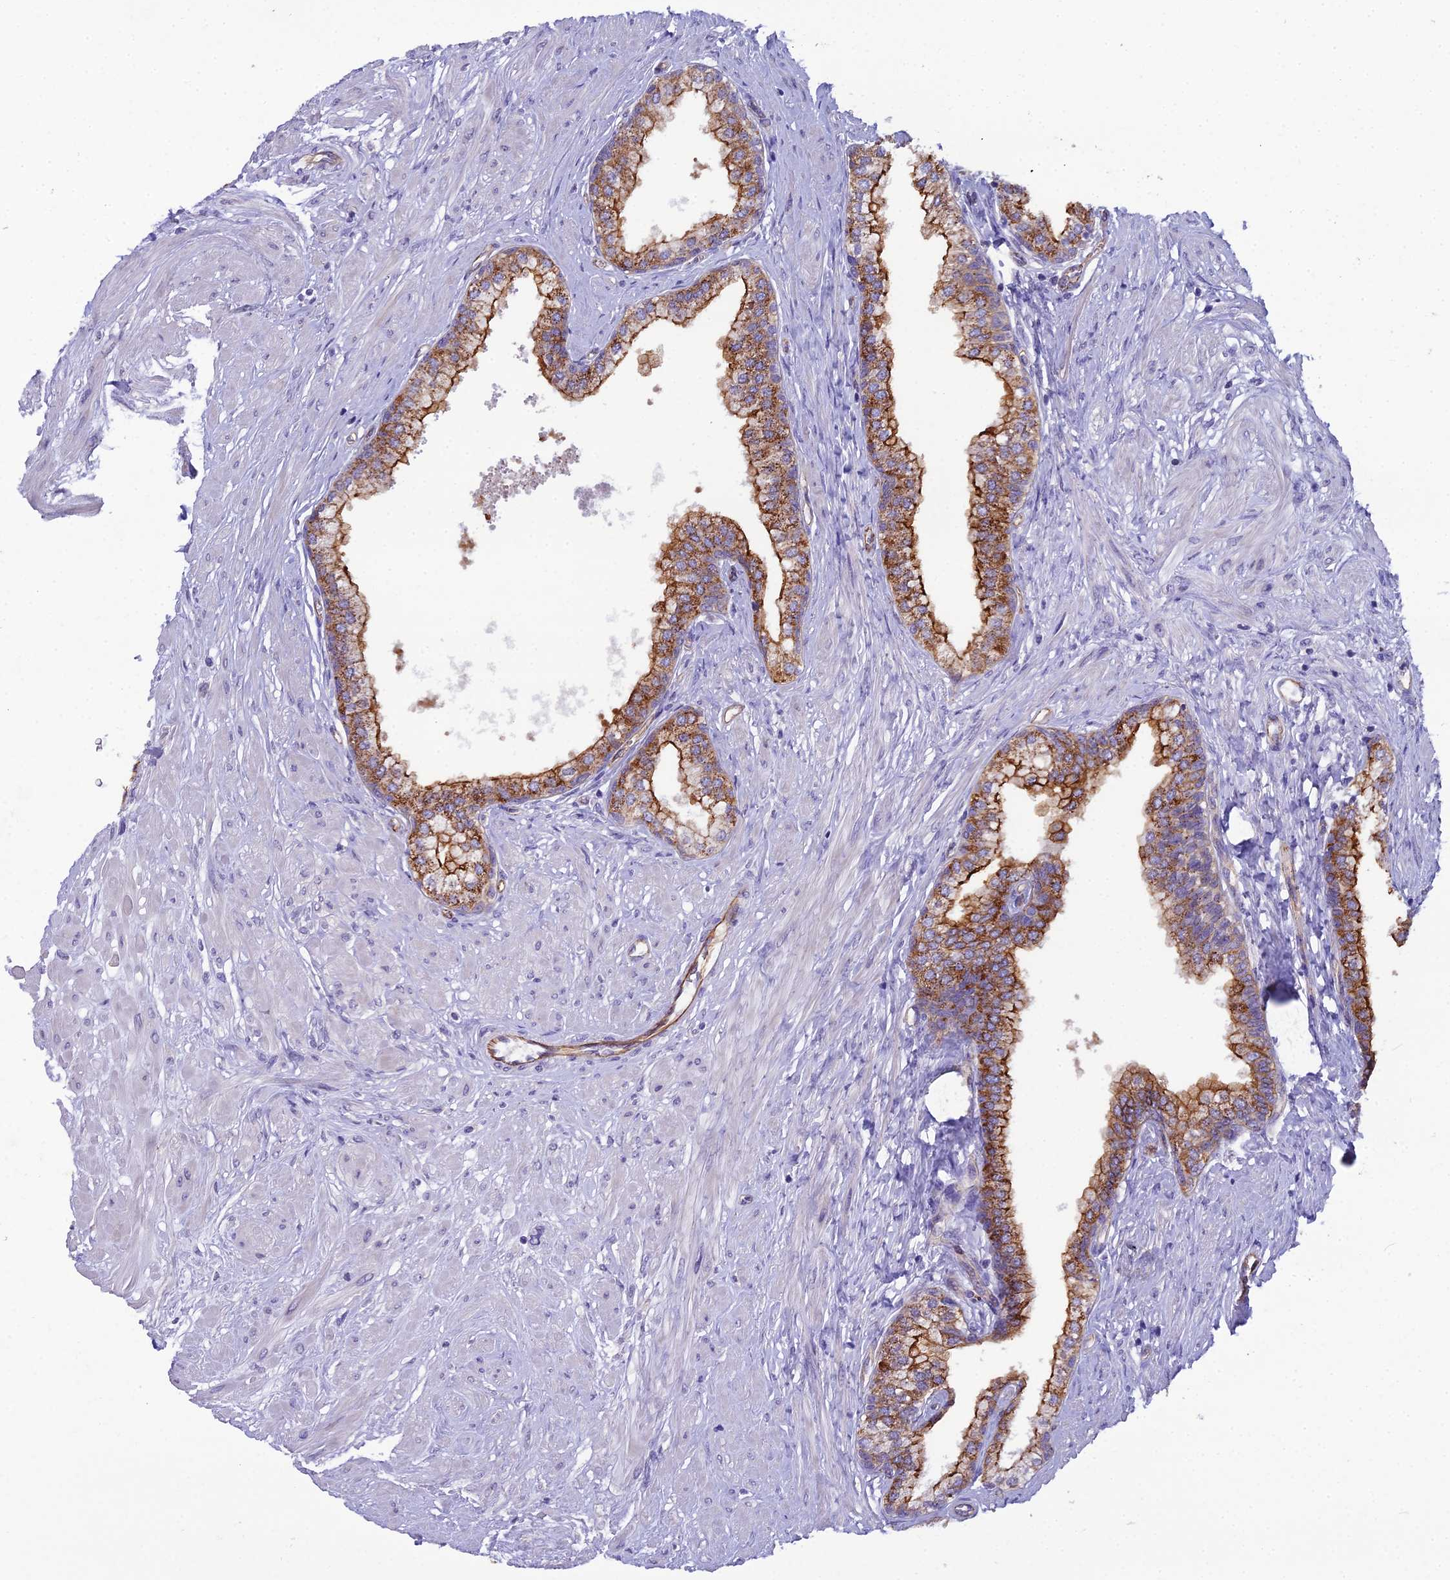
{"staining": {"intensity": "strong", "quantity": ">75%", "location": "cytoplasmic/membranous"}, "tissue": "prostate", "cell_type": "Glandular cells", "image_type": "normal", "snomed": [{"axis": "morphology", "description": "Normal tissue, NOS"}, {"axis": "topography", "description": "Prostate"}], "caption": "This is a micrograph of immunohistochemistry staining of unremarkable prostate, which shows strong expression in the cytoplasmic/membranous of glandular cells.", "gene": "CFAP47", "patient": {"sex": "male", "age": 60}}